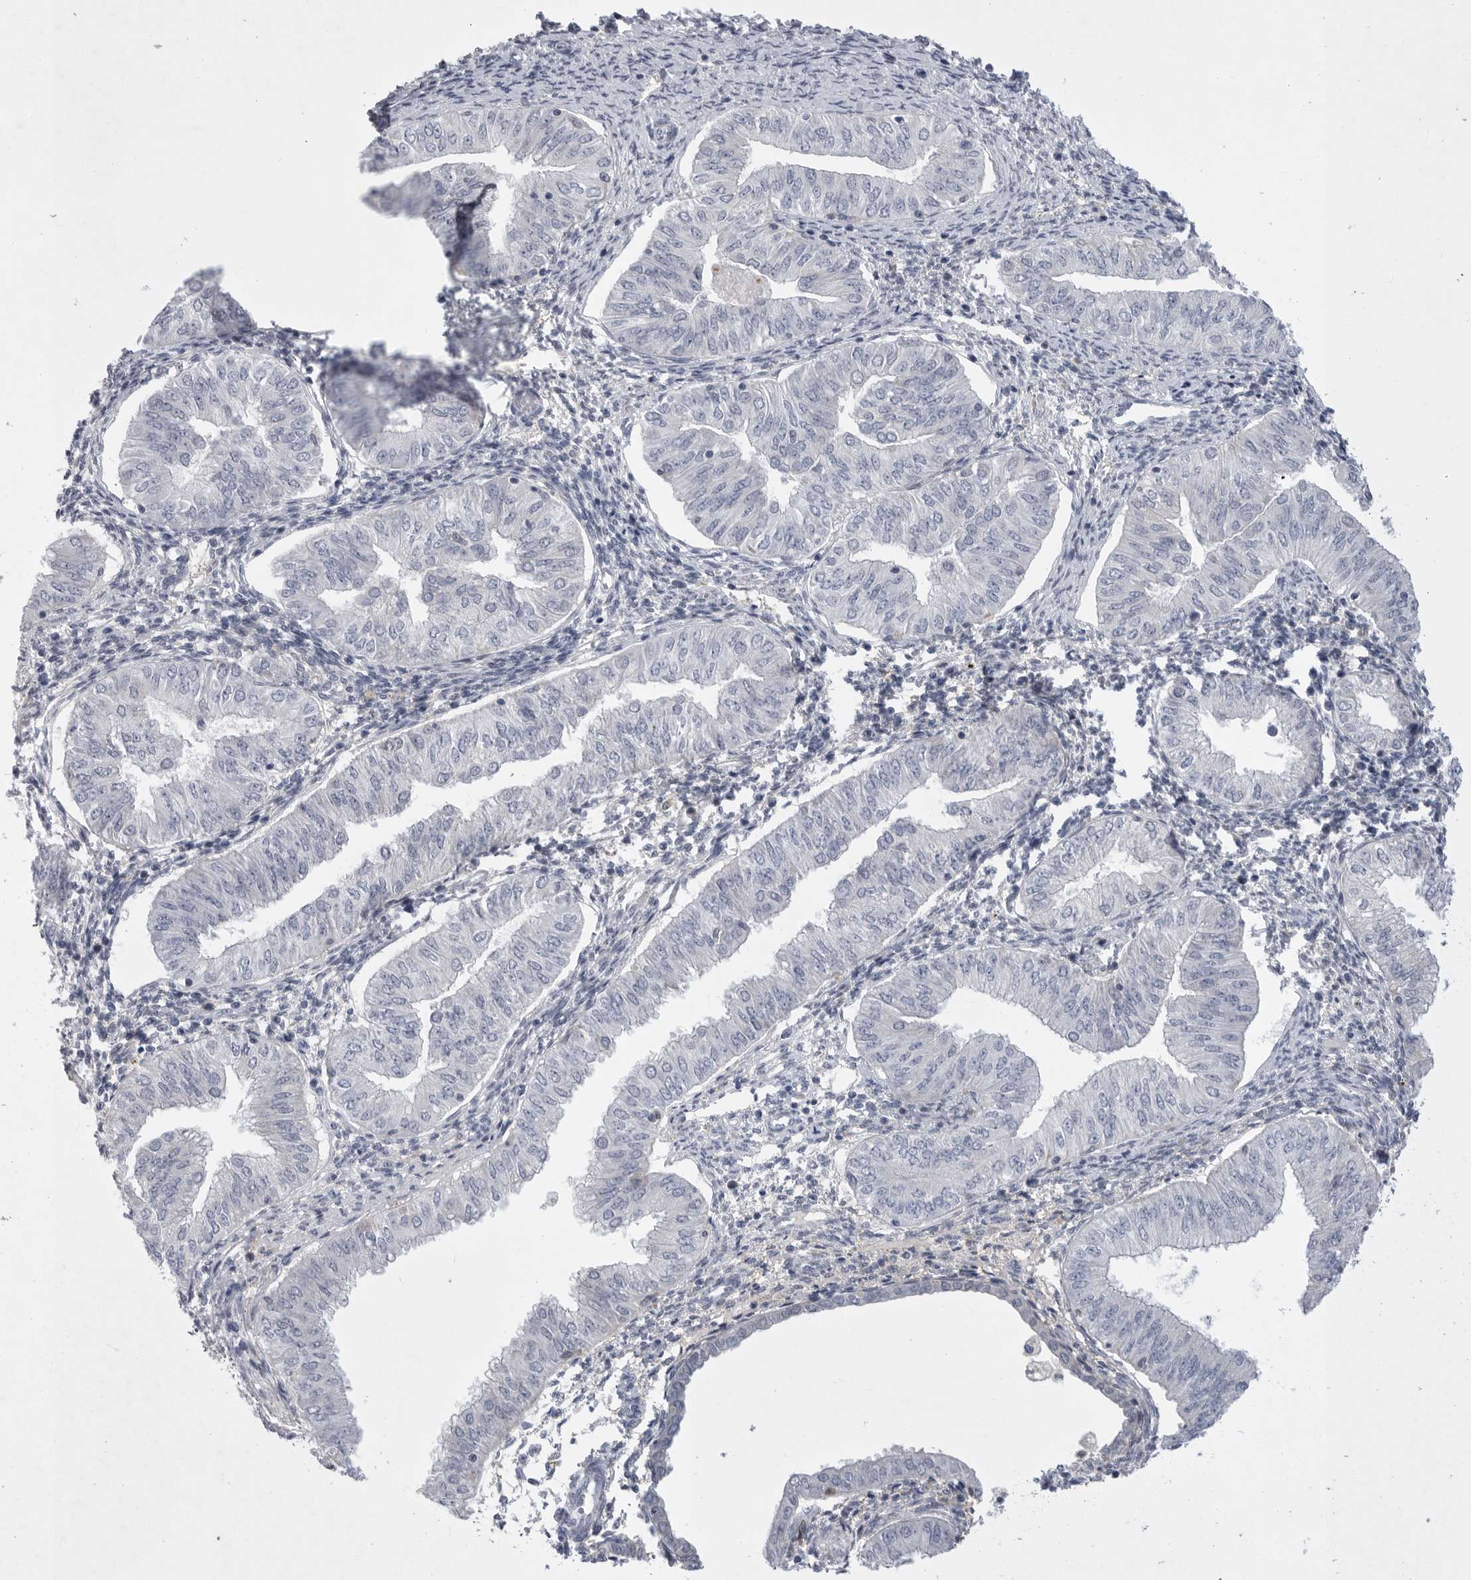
{"staining": {"intensity": "negative", "quantity": "none", "location": "none"}, "tissue": "endometrial cancer", "cell_type": "Tumor cells", "image_type": "cancer", "snomed": [{"axis": "morphology", "description": "Normal tissue, NOS"}, {"axis": "morphology", "description": "Adenocarcinoma, NOS"}, {"axis": "topography", "description": "Endometrium"}], "caption": "Photomicrograph shows no significant protein positivity in tumor cells of adenocarcinoma (endometrial). The staining was performed using DAB (3,3'-diaminobenzidine) to visualize the protein expression in brown, while the nuclei were stained in blue with hematoxylin (Magnification: 20x).", "gene": "SIGLEC10", "patient": {"sex": "female", "age": 53}}